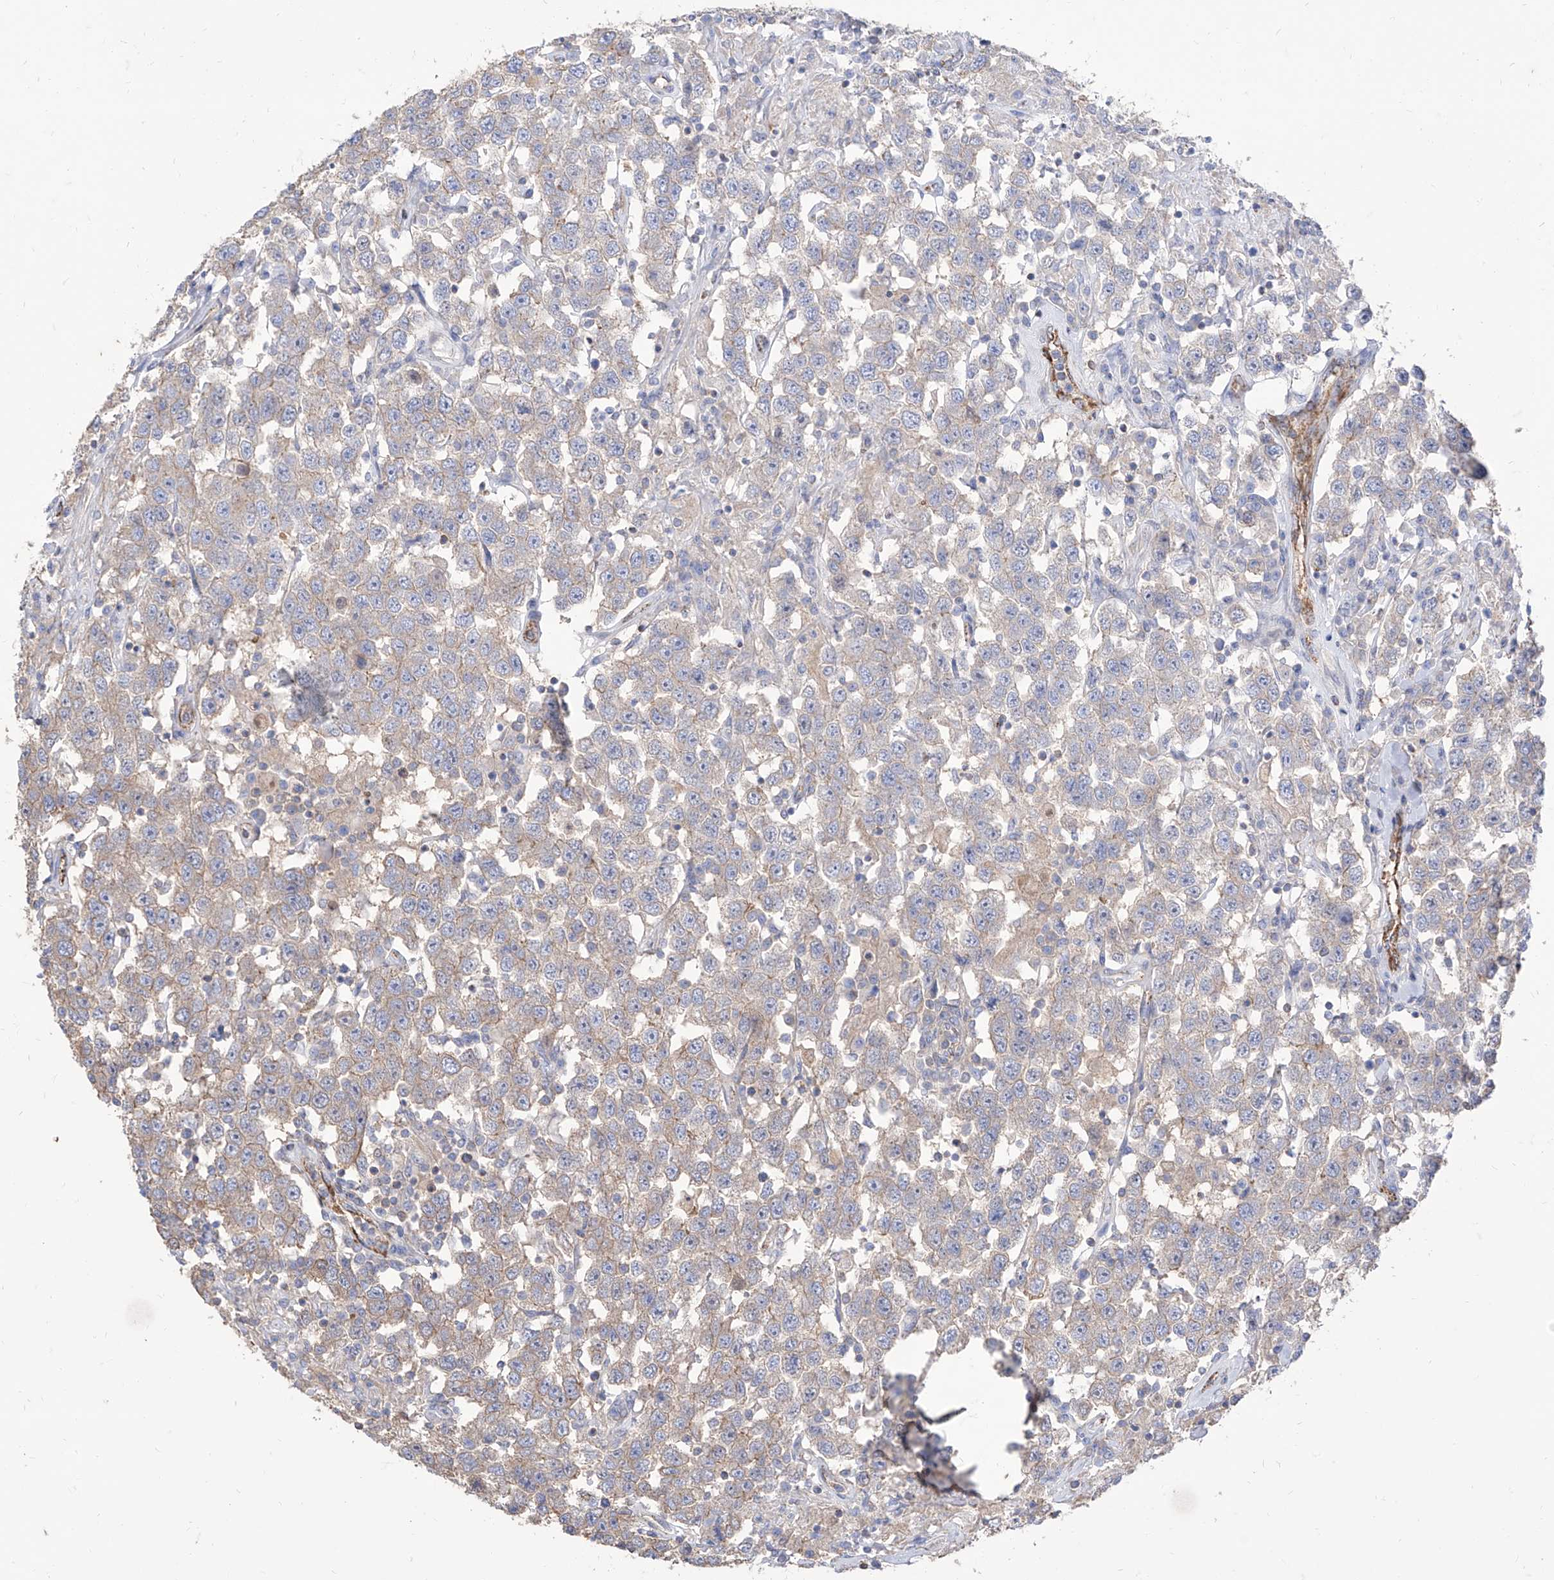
{"staining": {"intensity": "weak", "quantity": "<25%", "location": "cytoplasmic/membranous"}, "tissue": "testis cancer", "cell_type": "Tumor cells", "image_type": "cancer", "snomed": [{"axis": "morphology", "description": "Seminoma, NOS"}, {"axis": "topography", "description": "Testis"}], "caption": "A high-resolution image shows IHC staining of testis cancer (seminoma), which exhibits no significant staining in tumor cells.", "gene": "C1orf74", "patient": {"sex": "male", "age": 41}}